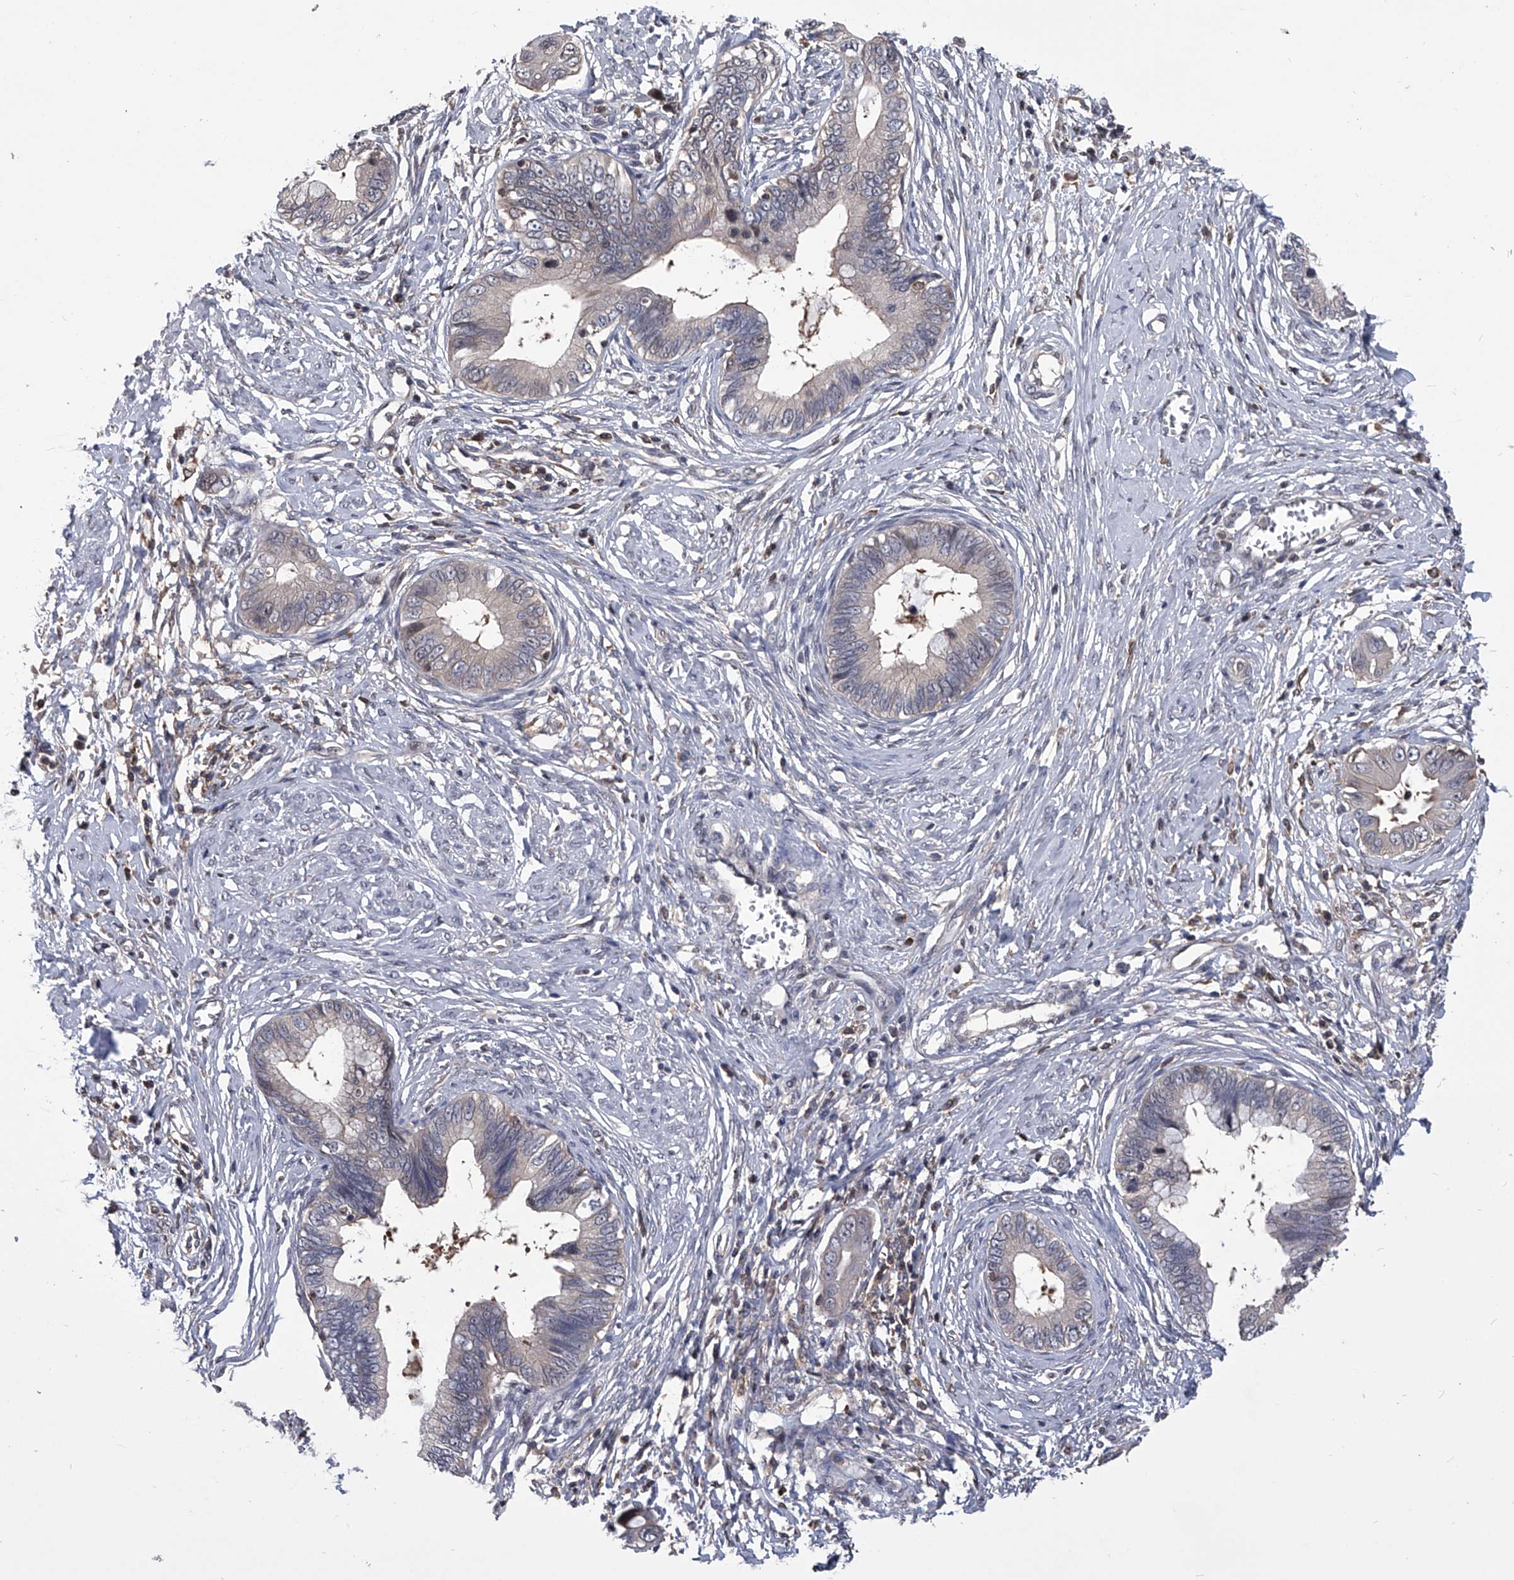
{"staining": {"intensity": "negative", "quantity": "none", "location": "none"}, "tissue": "cervical cancer", "cell_type": "Tumor cells", "image_type": "cancer", "snomed": [{"axis": "morphology", "description": "Adenocarcinoma, NOS"}, {"axis": "topography", "description": "Cervix"}], "caption": "Immunohistochemistry (IHC) of adenocarcinoma (cervical) exhibits no expression in tumor cells.", "gene": "PAN3", "patient": {"sex": "female", "age": 44}}